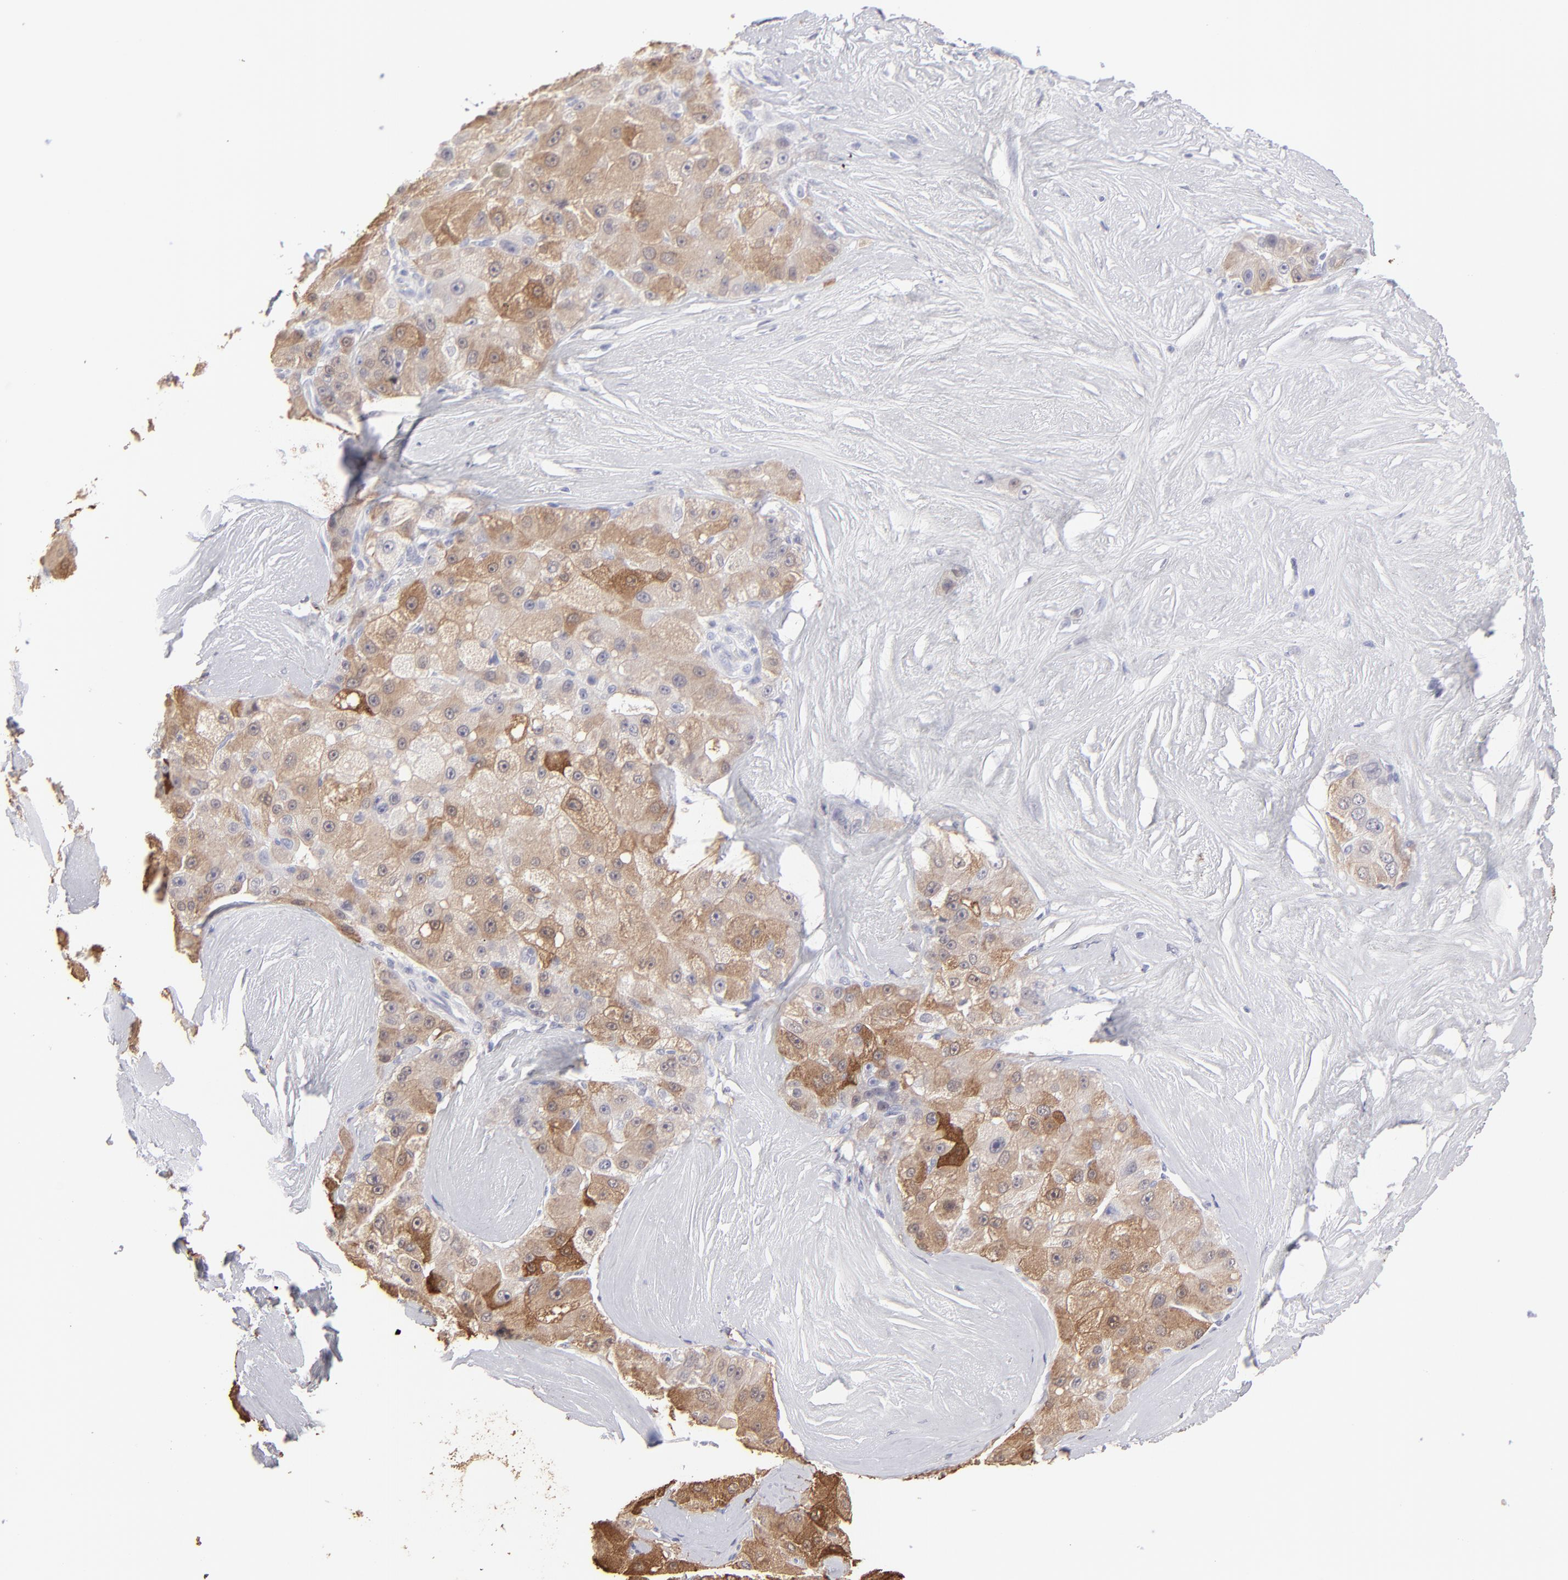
{"staining": {"intensity": "strong", "quantity": ">75%", "location": "cytoplasmic/membranous"}, "tissue": "liver cancer", "cell_type": "Tumor cells", "image_type": "cancer", "snomed": [{"axis": "morphology", "description": "Carcinoma, Hepatocellular, NOS"}, {"axis": "topography", "description": "Liver"}], "caption": "Liver cancer was stained to show a protein in brown. There is high levels of strong cytoplasmic/membranous staining in approximately >75% of tumor cells. The staining was performed using DAB to visualize the protein expression in brown, while the nuclei were stained in blue with hematoxylin (Magnification: 20x).", "gene": "ALDOB", "patient": {"sex": "male", "age": 80}}